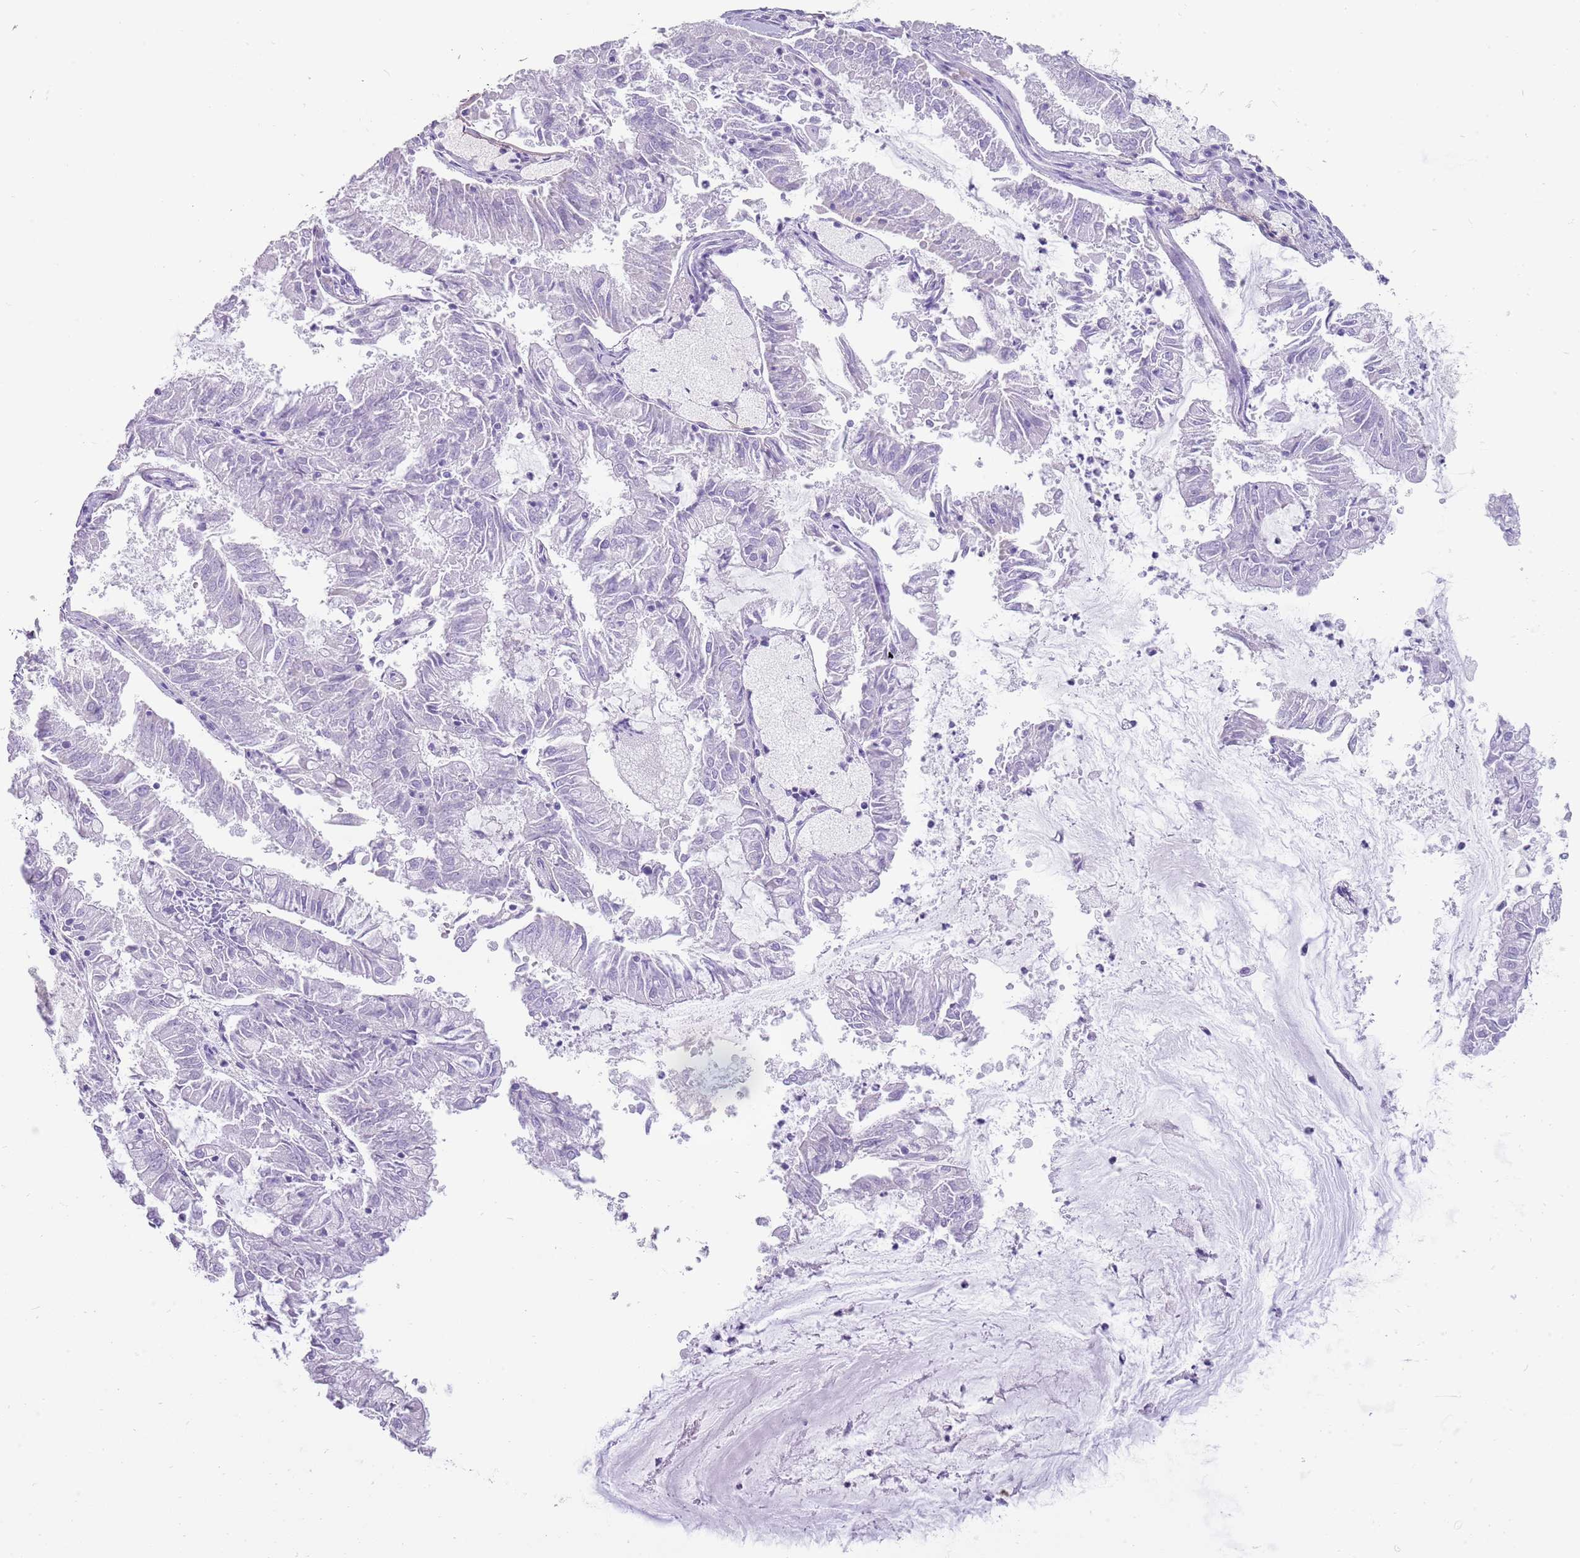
{"staining": {"intensity": "negative", "quantity": "none", "location": "none"}, "tissue": "endometrial cancer", "cell_type": "Tumor cells", "image_type": "cancer", "snomed": [{"axis": "morphology", "description": "Adenocarcinoma, NOS"}, {"axis": "topography", "description": "Endometrium"}], "caption": "Immunohistochemistry photomicrograph of neoplastic tissue: human endometrial cancer stained with DAB (3,3'-diaminobenzidine) displays no significant protein expression in tumor cells.", "gene": "NBPF3", "patient": {"sex": "female", "age": 57}}